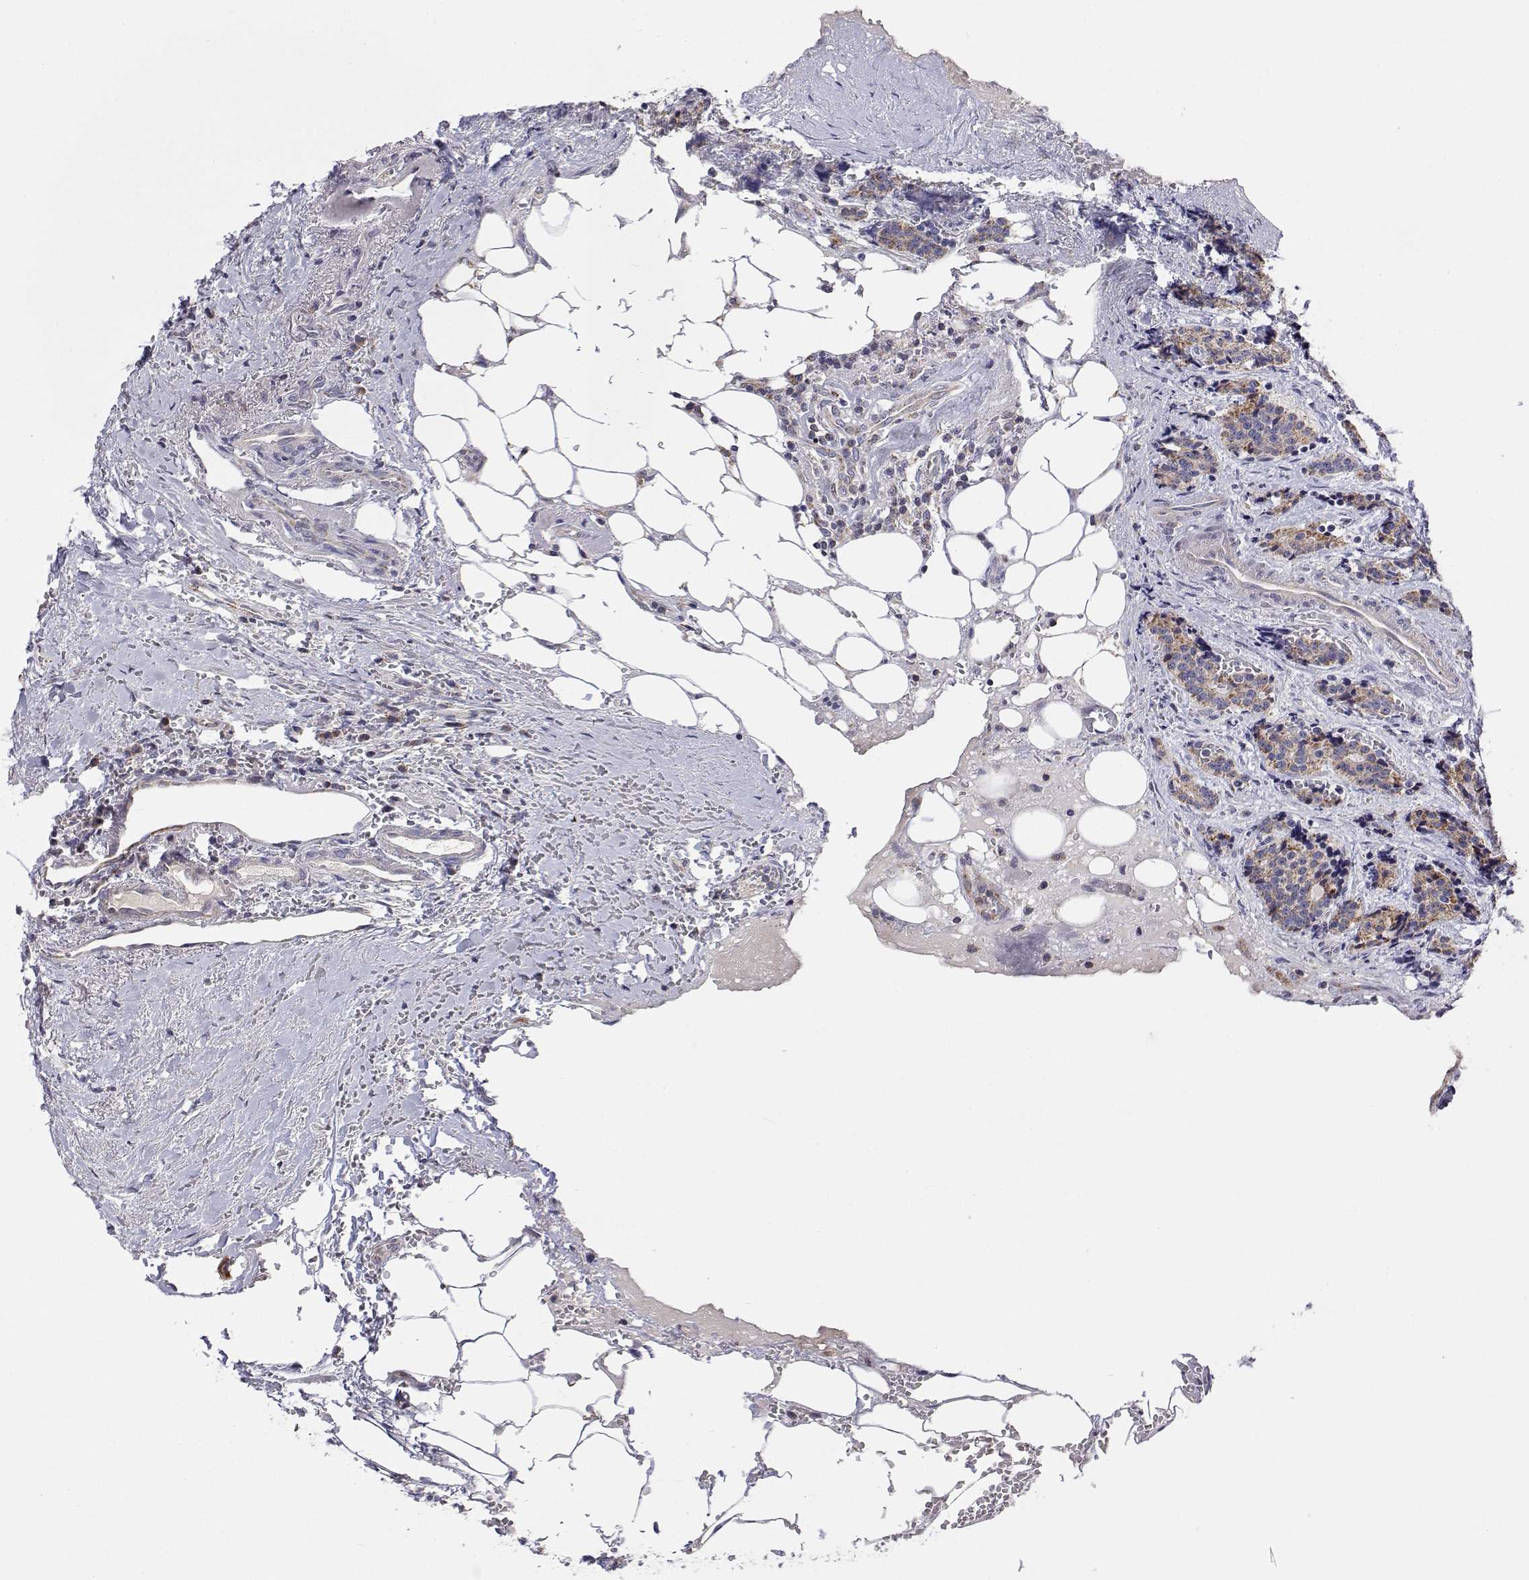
{"staining": {"intensity": "weak", "quantity": "25%-75%", "location": "cytoplasmic/membranous"}, "tissue": "carcinoid", "cell_type": "Tumor cells", "image_type": "cancer", "snomed": [{"axis": "morphology", "description": "Carcinoid, malignant, NOS"}, {"axis": "topography", "description": "Small intestine"}], "caption": "Weak cytoplasmic/membranous protein staining is present in about 25%-75% of tumor cells in malignant carcinoid.", "gene": "MRPL3", "patient": {"sex": "female", "age": 73}}